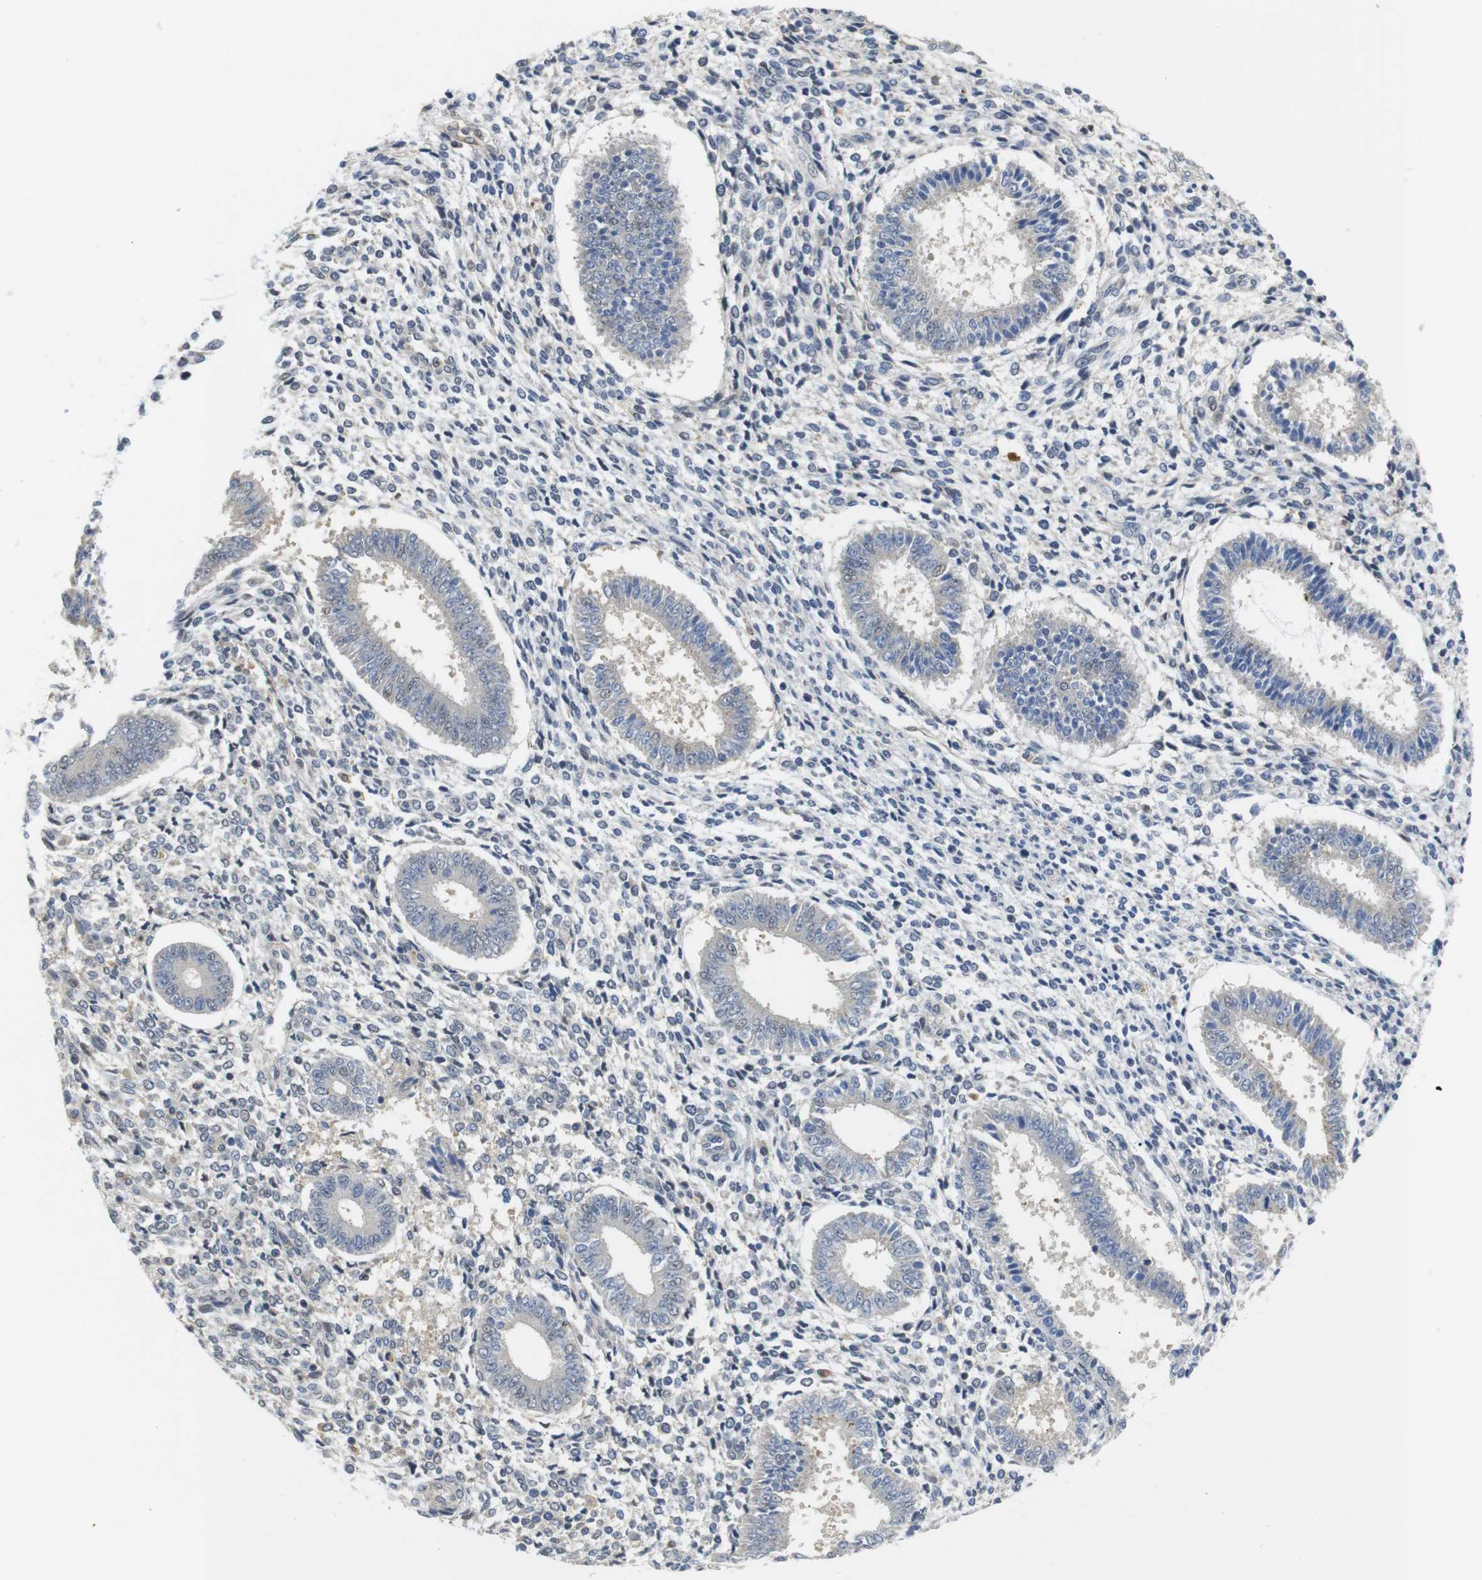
{"staining": {"intensity": "negative", "quantity": "none", "location": "none"}, "tissue": "endometrium", "cell_type": "Cells in endometrial stroma", "image_type": "normal", "snomed": [{"axis": "morphology", "description": "Normal tissue, NOS"}, {"axis": "topography", "description": "Endometrium"}], "caption": "Cells in endometrial stroma show no significant expression in benign endometrium. (Brightfield microscopy of DAB (3,3'-diaminobenzidine) immunohistochemistry at high magnification).", "gene": "FNTA", "patient": {"sex": "female", "age": 35}}